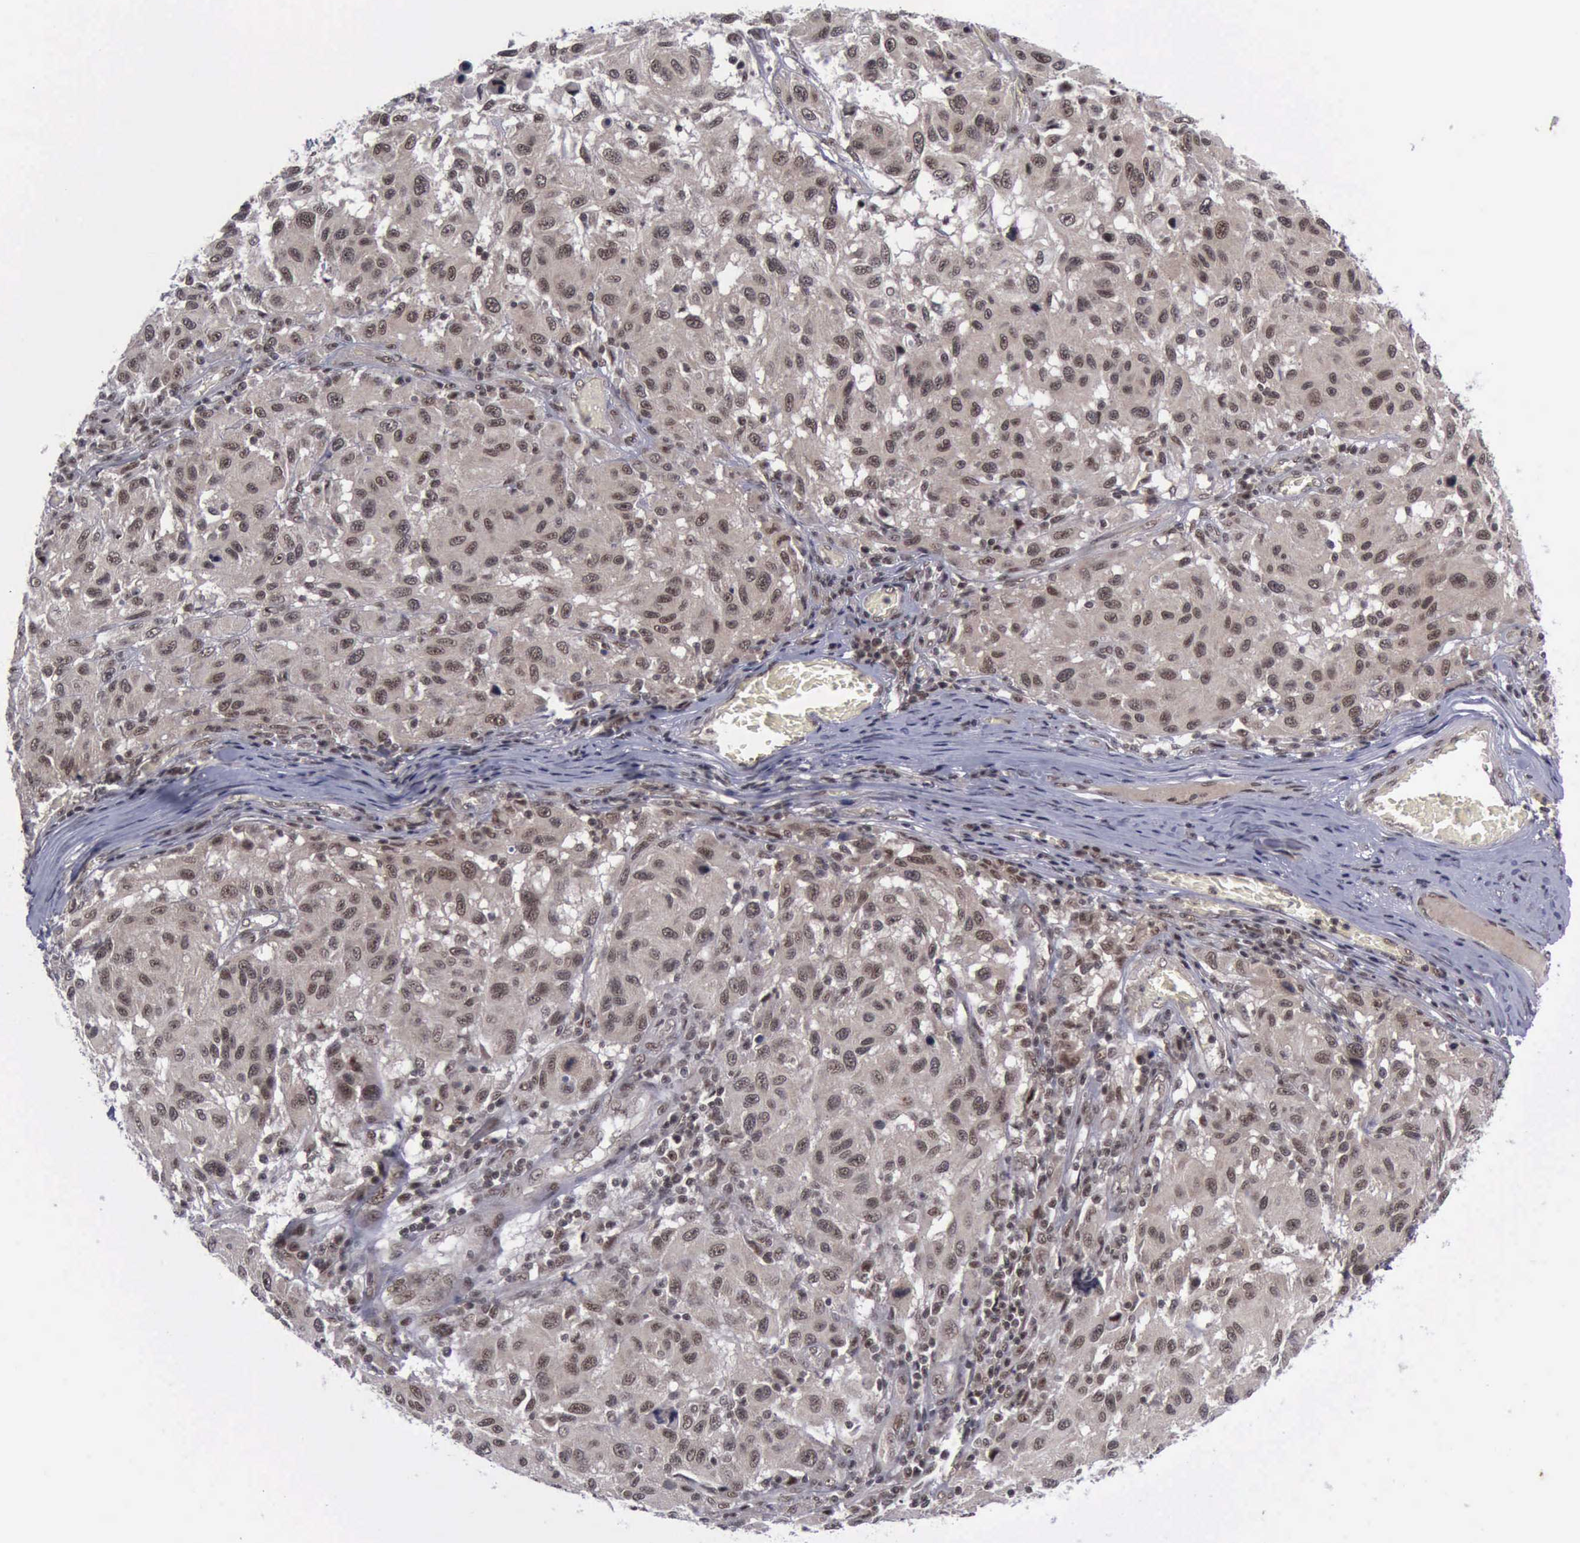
{"staining": {"intensity": "moderate", "quantity": ">75%", "location": "cytoplasmic/membranous,nuclear"}, "tissue": "melanoma", "cell_type": "Tumor cells", "image_type": "cancer", "snomed": [{"axis": "morphology", "description": "Malignant melanoma, NOS"}, {"axis": "topography", "description": "Skin"}], "caption": "Melanoma tissue reveals moderate cytoplasmic/membranous and nuclear positivity in approximately >75% of tumor cells", "gene": "ATM", "patient": {"sex": "female", "age": 77}}